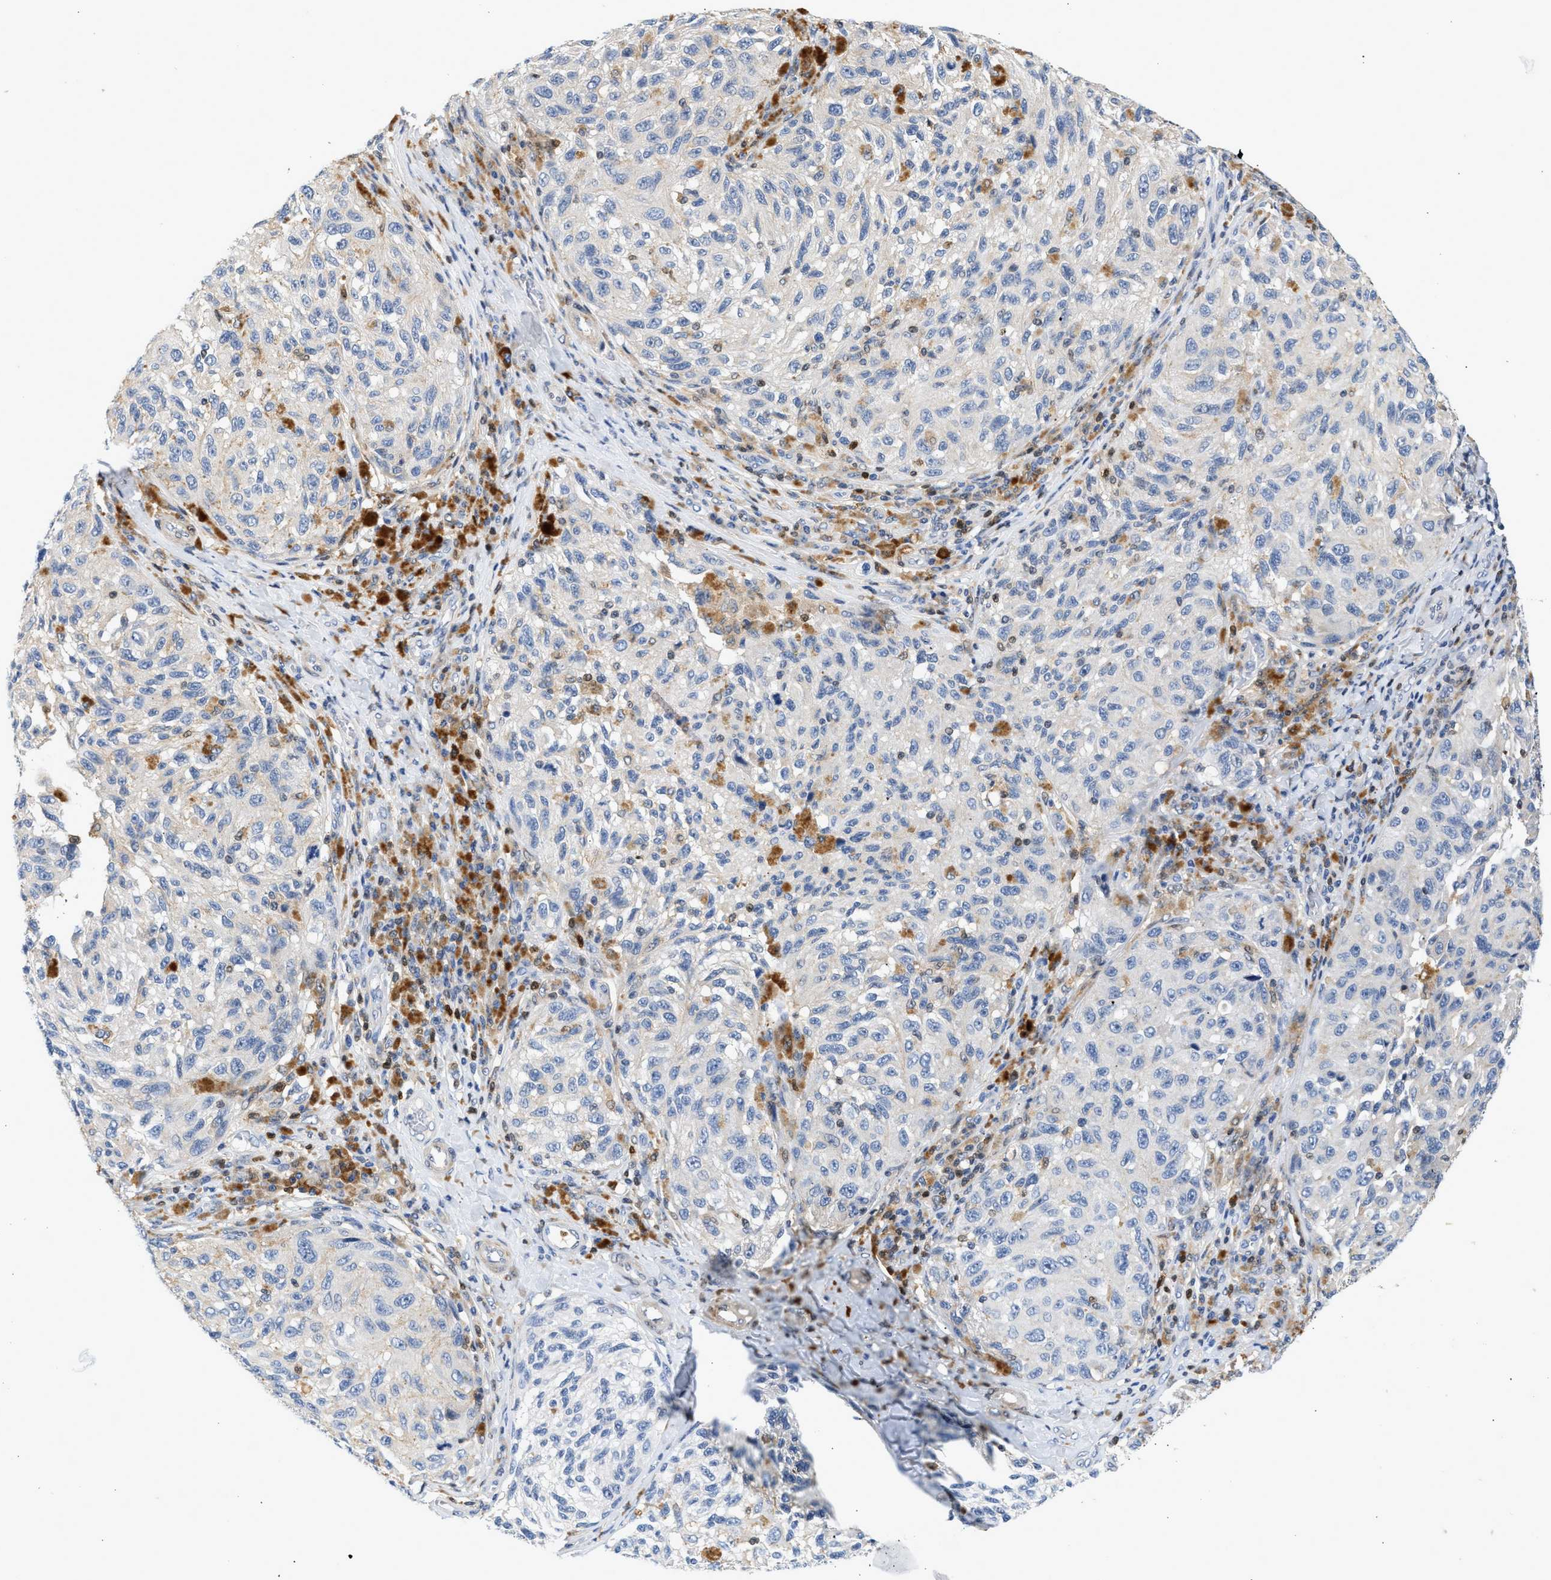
{"staining": {"intensity": "negative", "quantity": "none", "location": "none"}, "tissue": "melanoma", "cell_type": "Tumor cells", "image_type": "cancer", "snomed": [{"axis": "morphology", "description": "Malignant melanoma, NOS"}, {"axis": "topography", "description": "Skin"}], "caption": "Immunohistochemical staining of melanoma shows no significant positivity in tumor cells. (DAB immunohistochemistry (IHC) visualized using brightfield microscopy, high magnification).", "gene": "SLIT2", "patient": {"sex": "female", "age": 73}}